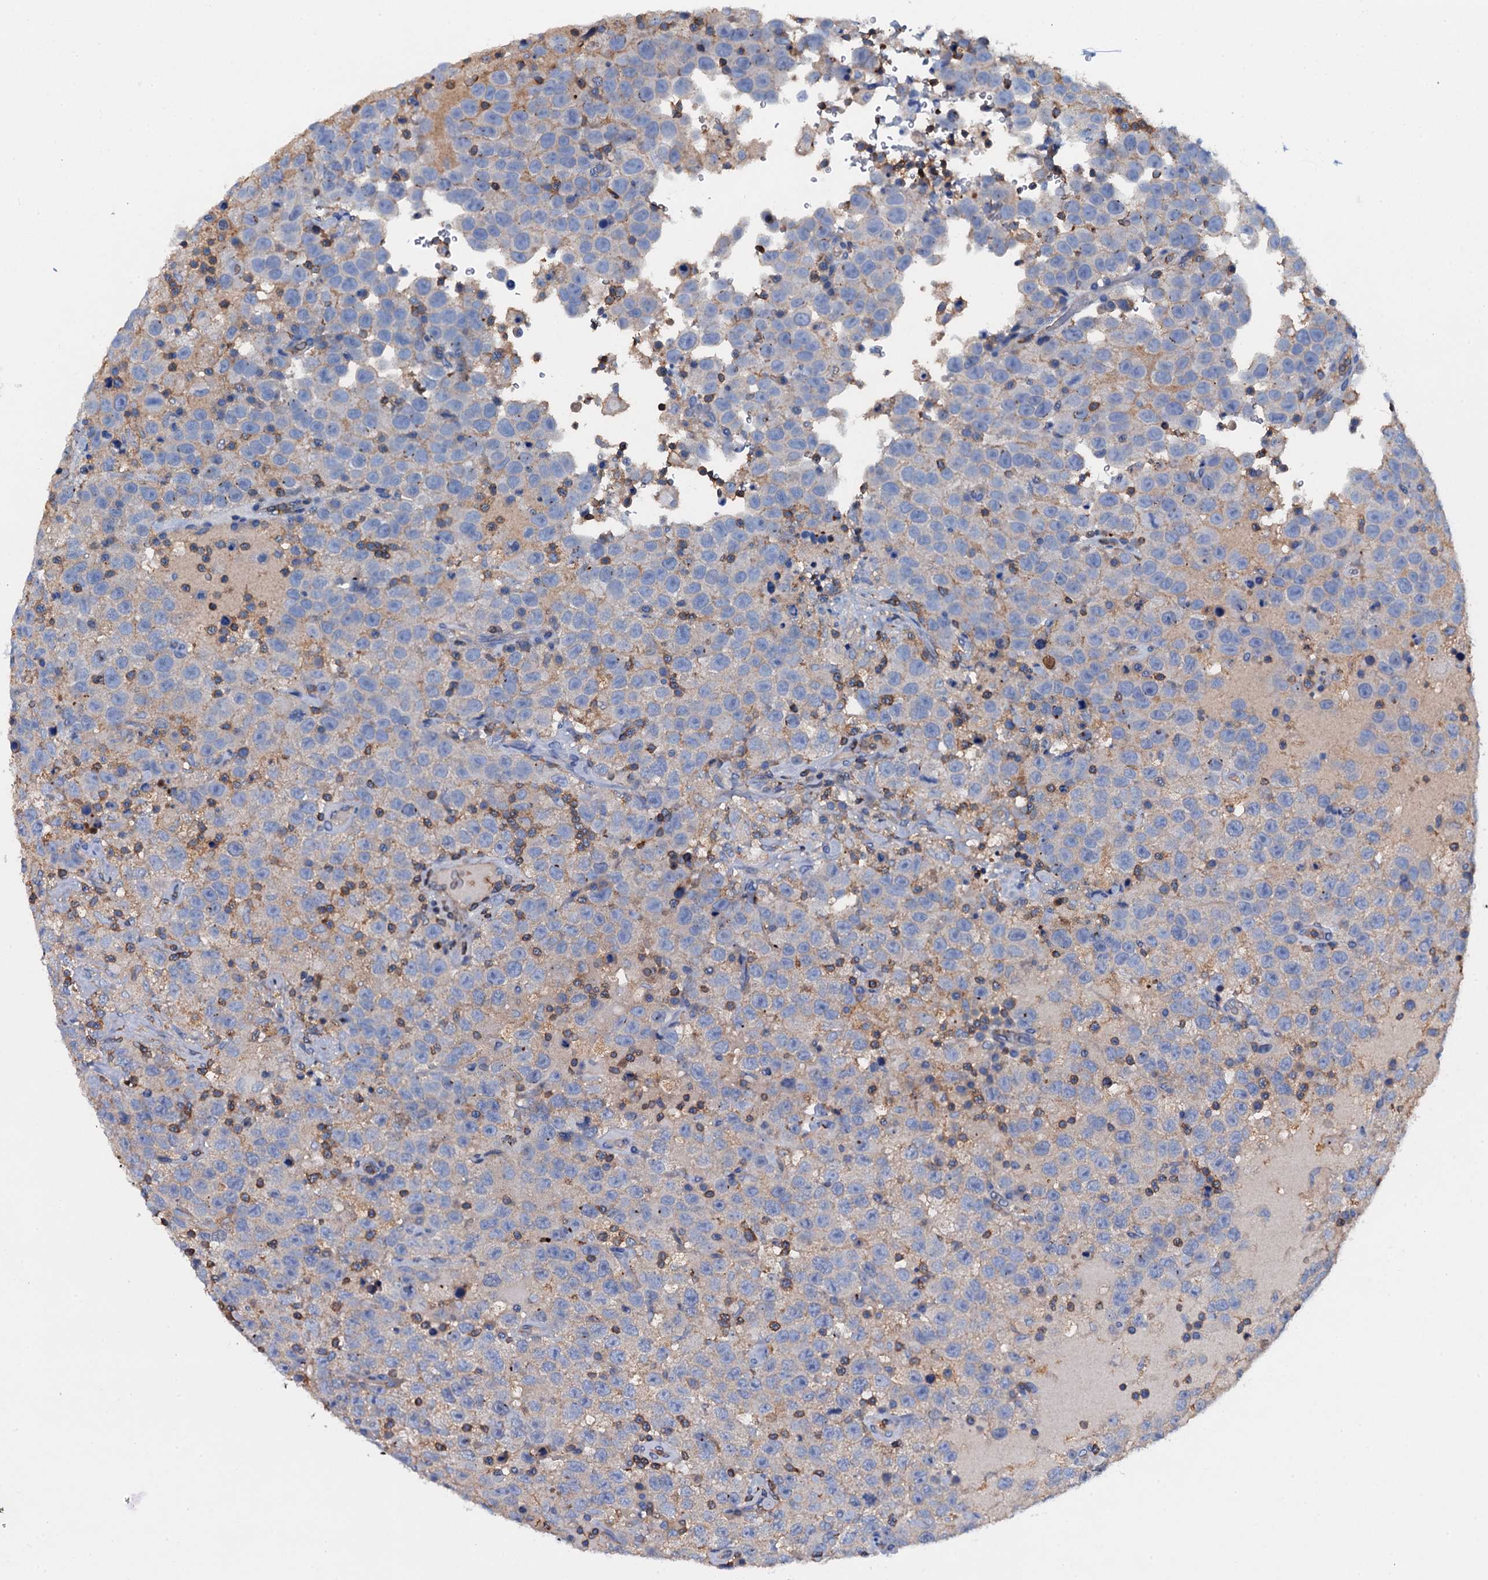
{"staining": {"intensity": "negative", "quantity": "none", "location": "none"}, "tissue": "testis cancer", "cell_type": "Tumor cells", "image_type": "cancer", "snomed": [{"axis": "morphology", "description": "Seminoma, NOS"}, {"axis": "topography", "description": "Testis"}], "caption": "IHC of testis seminoma exhibits no staining in tumor cells.", "gene": "MS4A4E", "patient": {"sex": "male", "age": 41}}